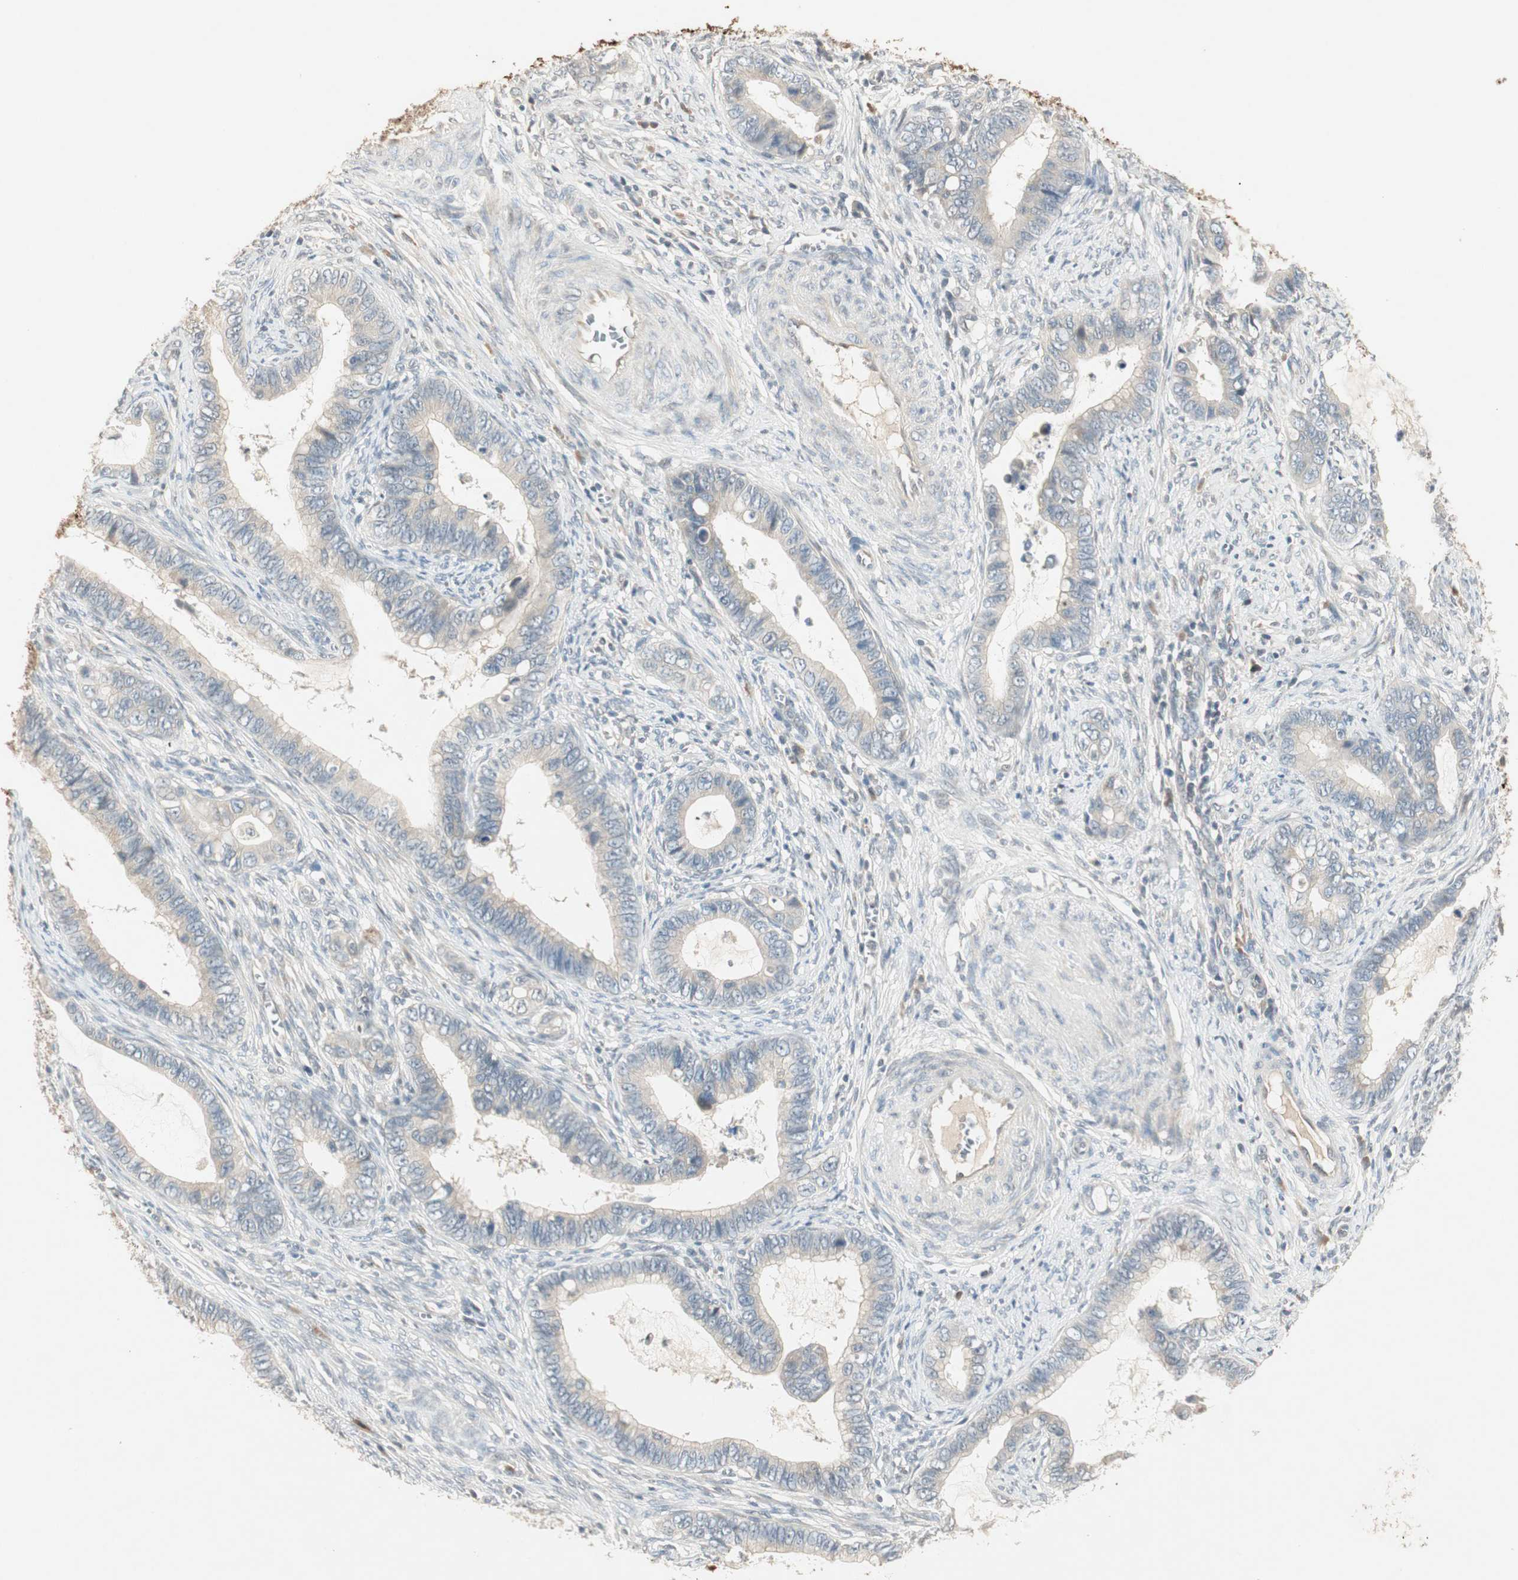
{"staining": {"intensity": "negative", "quantity": "none", "location": "none"}, "tissue": "cervical cancer", "cell_type": "Tumor cells", "image_type": "cancer", "snomed": [{"axis": "morphology", "description": "Adenocarcinoma, NOS"}, {"axis": "topography", "description": "Cervix"}], "caption": "Tumor cells show no significant positivity in adenocarcinoma (cervical).", "gene": "ACSL5", "patient": {"sex": "female", "age": 44}}